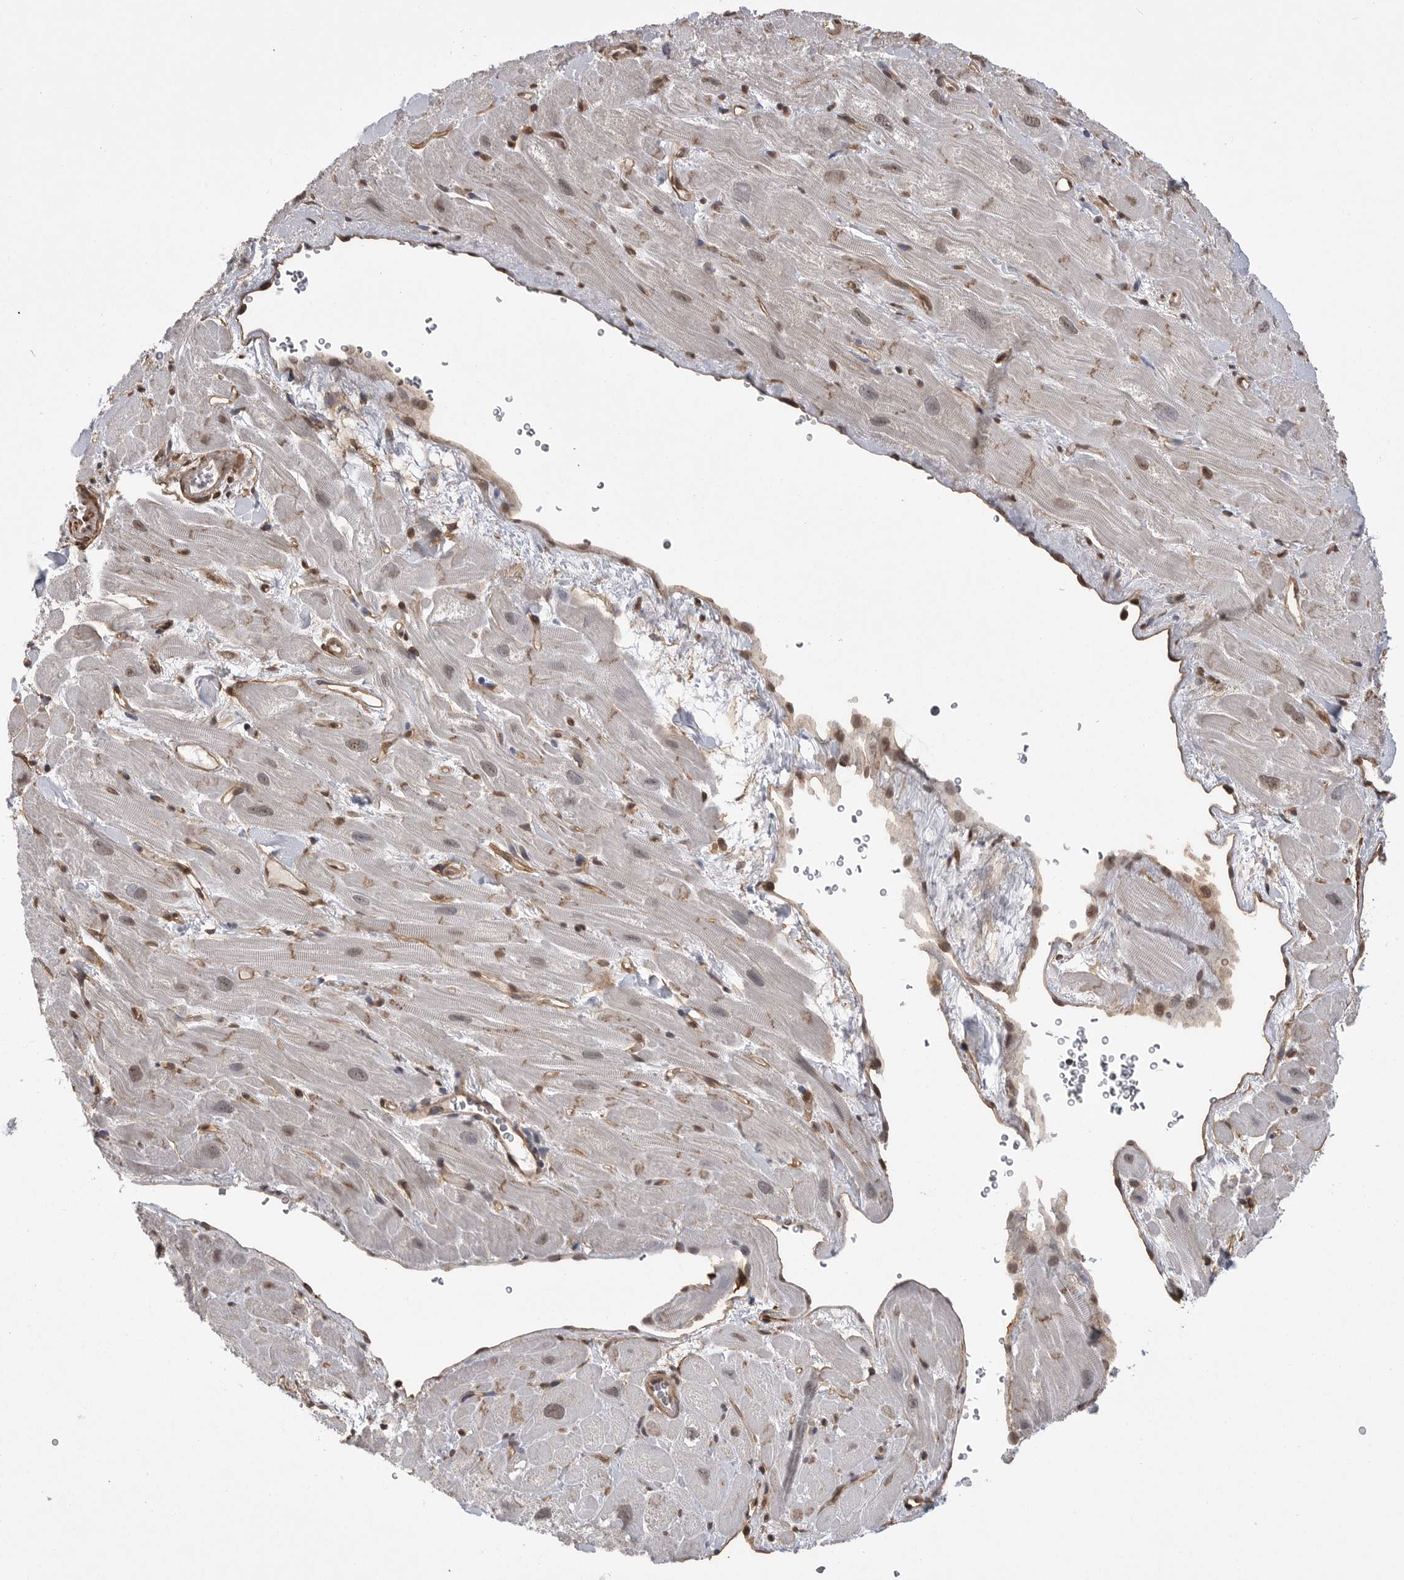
{"staining": {"intensity": "moderate", "quantity": "25%-75%", "location": "cytoplasmic/membranous"}, "tissue": "heart muscle", "cell_type": "Cardiomyocytes", "image_type": "normal", "snomed": [{"axis": "morphology", "description": "Normal tissue, NOS"}, {"axis": "topography", "description": "Heart"}], "caption": "Protein expression by immunohistochemistry (IHC) demonstrates moderate cytoplasmic/membranous positivity in about 25%-75% of cardiomyocytes in normal heart muscle.", "gene": "NECTIN1", "patient": {"sex": "male", "age": 49}}